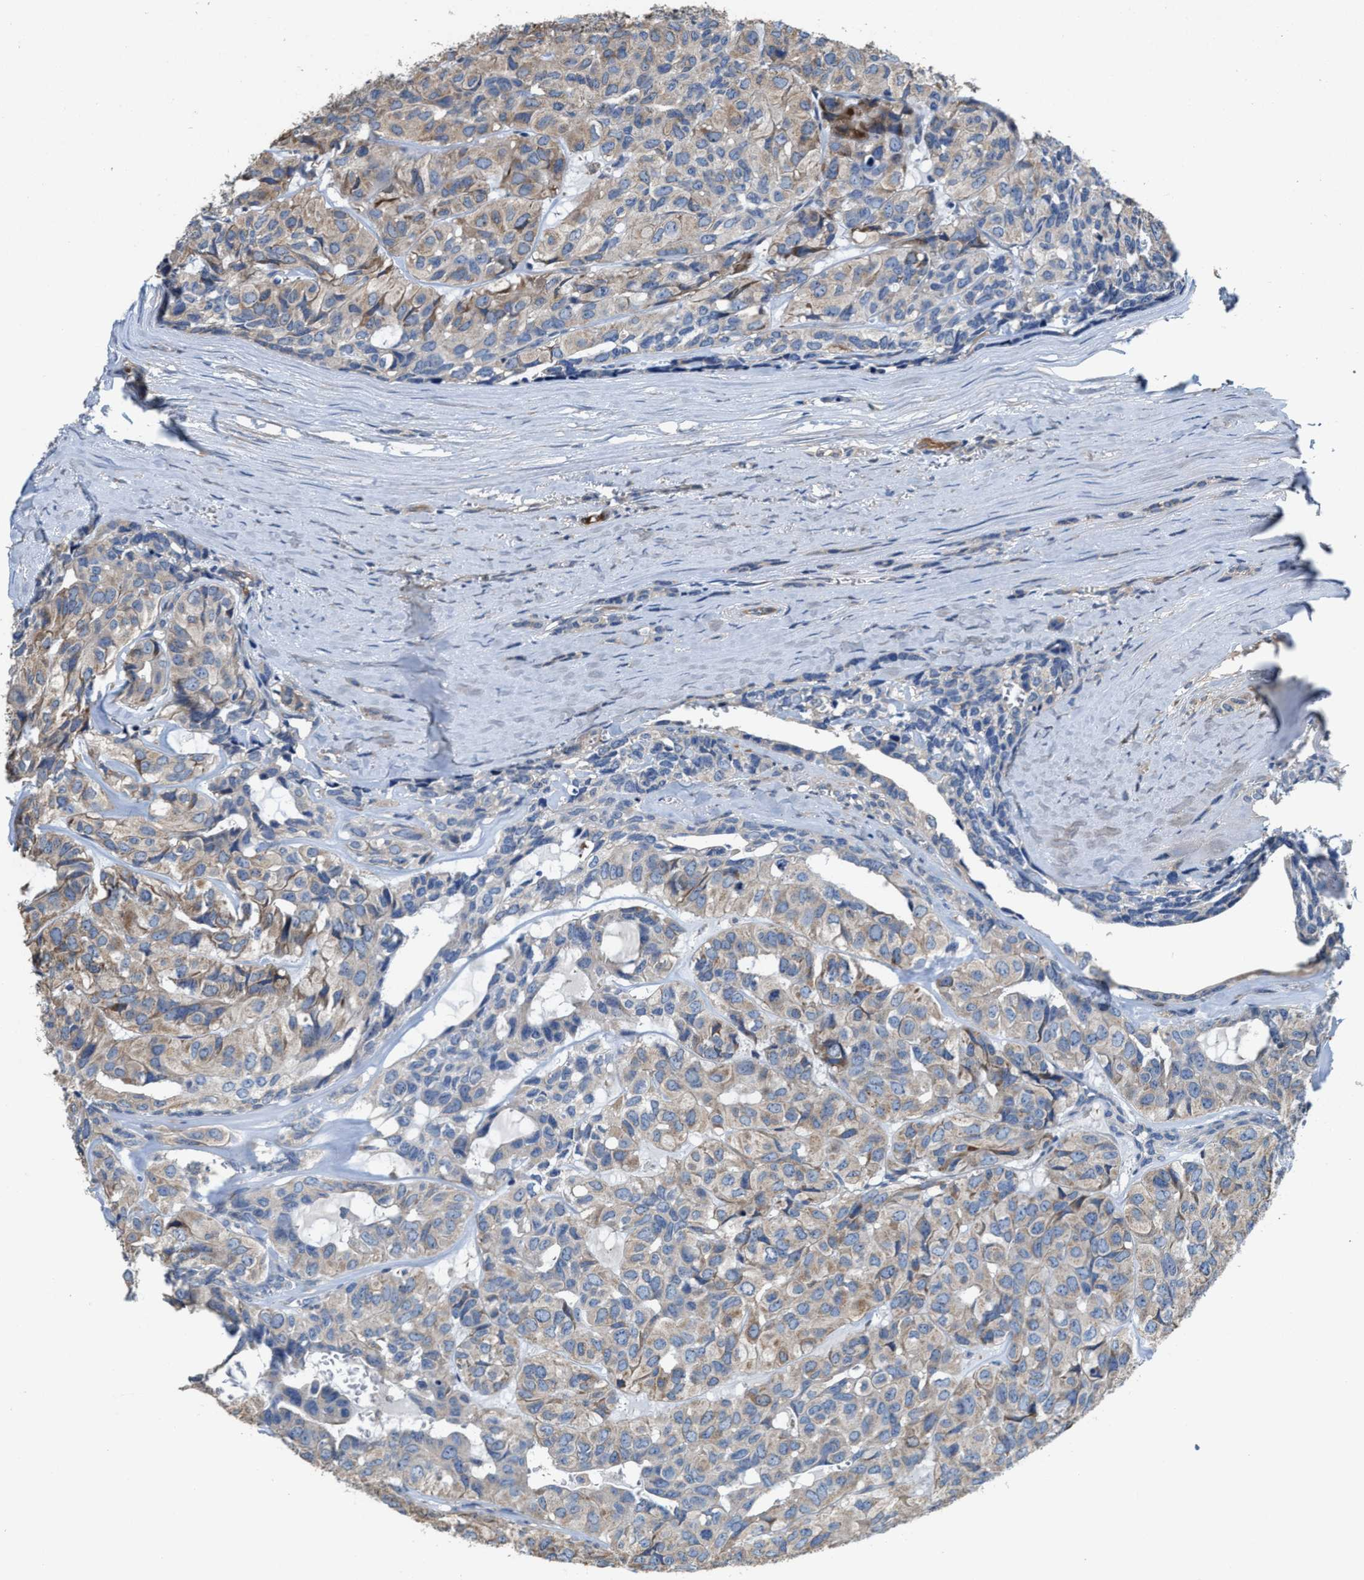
{"staining": {"intensity": "weak", "quantity": ">75%", "location": "cytoplasmic/membranous"}, "tissue": "head and neck cancer", "cell_type": "Tumor cells", "image_type": "cancer", "snomed": [{"axis": "morphology", "description": "Adenocarcinoma, NOS"}, {"axis": "topography", "description": "Salivary gland, NOS"}, {"axis": "topography", "description": "Head-Neck"}], "caption": "Immunohistochemical staining of head and neck adenocarcinoma exhibits low levels of weak cytoplasmic/membranous positivity in approximately >75% of tumor cells.", "gene": "PEG10", "patient": {"sex": "female", "age": 76}}